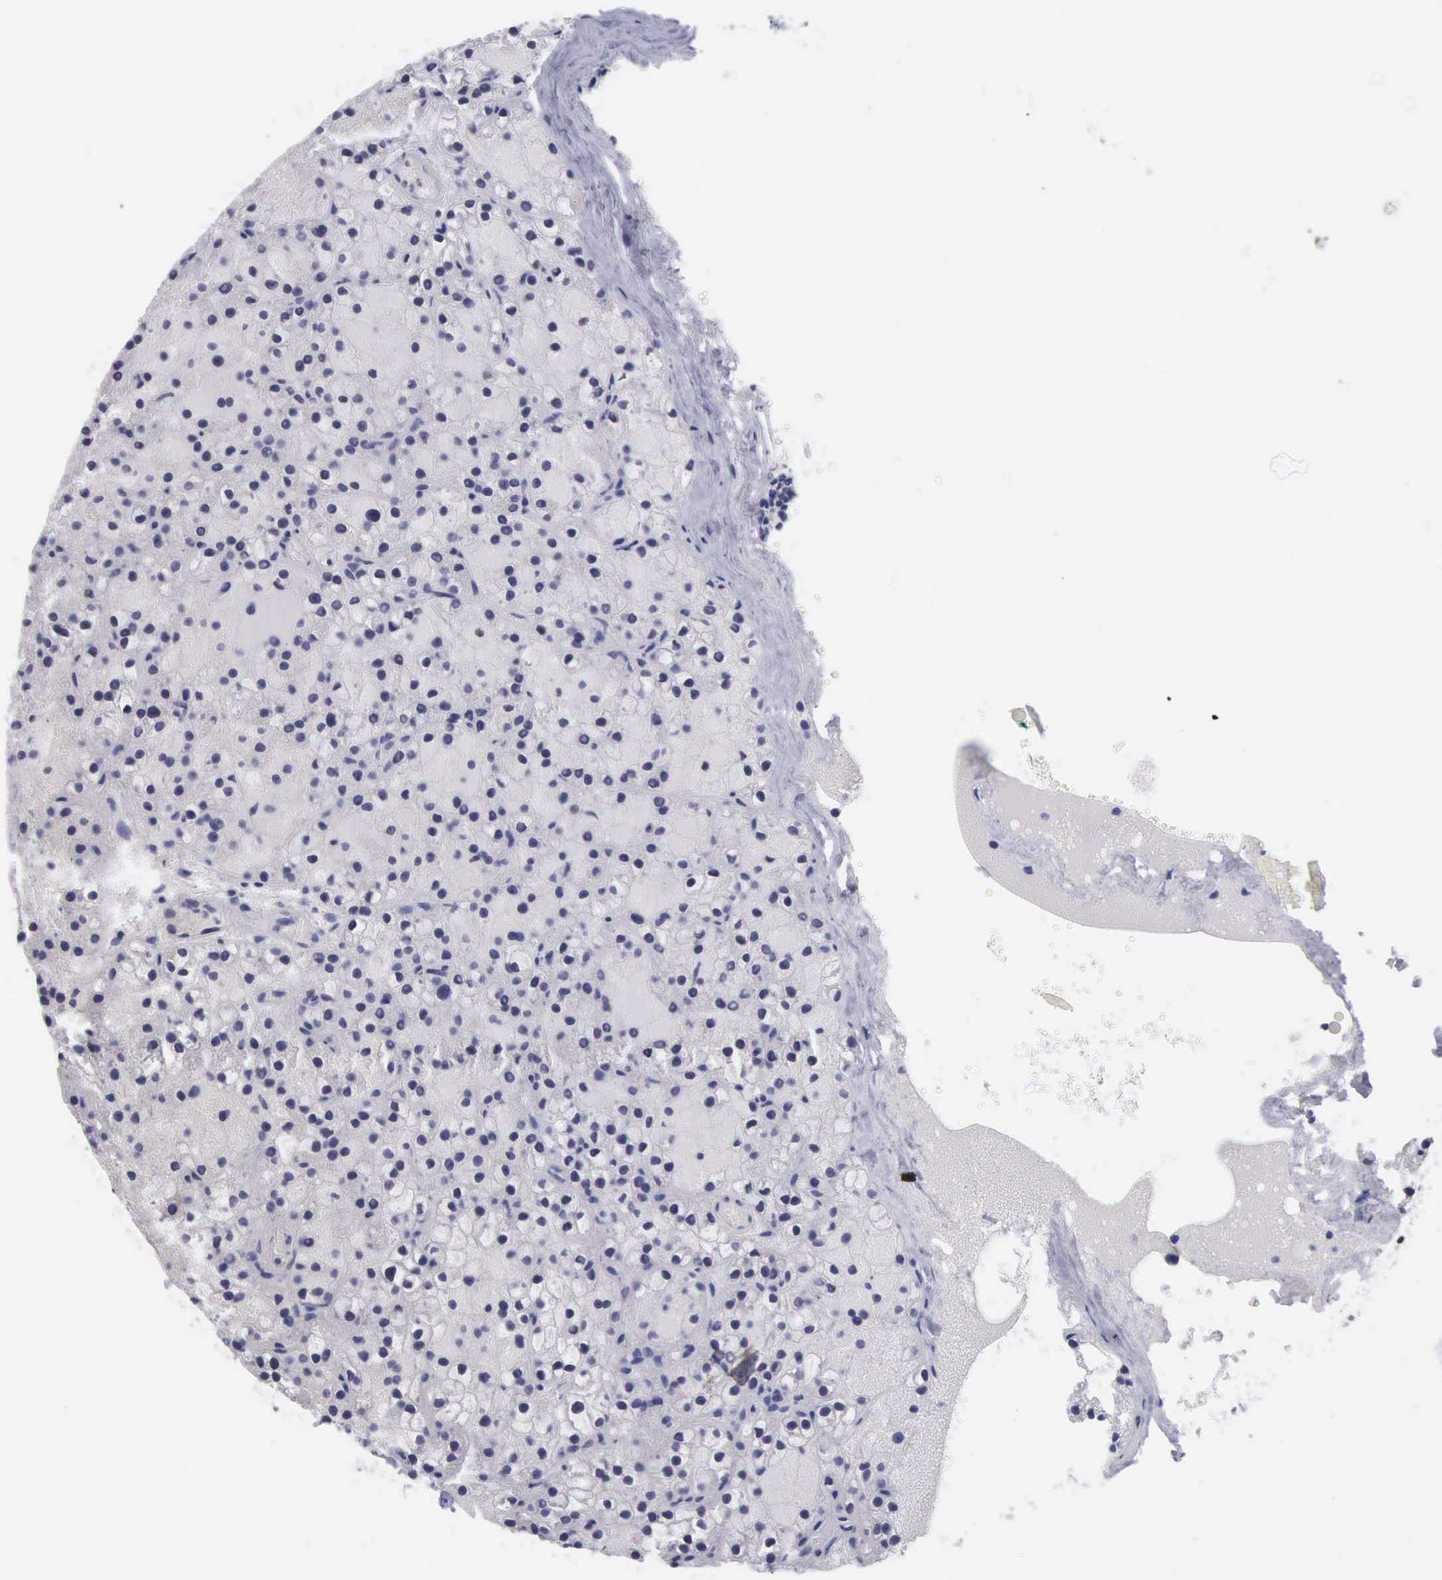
{"staining": {"intensity": "moderate", "quantity": "25%-75%", "location": "nuclear"}, "tissue": "parathyroid gland", "cell_type": "Glandular cells", "image_type": "normal", "snomed": [{"axis": "morphology", "description": "Normal tissue, NOS"}, {"axis": "topography", "description": "Parathyroid gland"}], "caption": "A photomicrograph of human parathyroid gland stained for a protein reveals moderate nuclear brown staining in glandular cells. The staining was performed using DAB (3,3'-diaminobenzidine), with brown indicating positive protein expression. Nuclei are stained blue with hematoxylin.", "gene": "VRK1", "patient": {"sex": "female", "age": 71}}